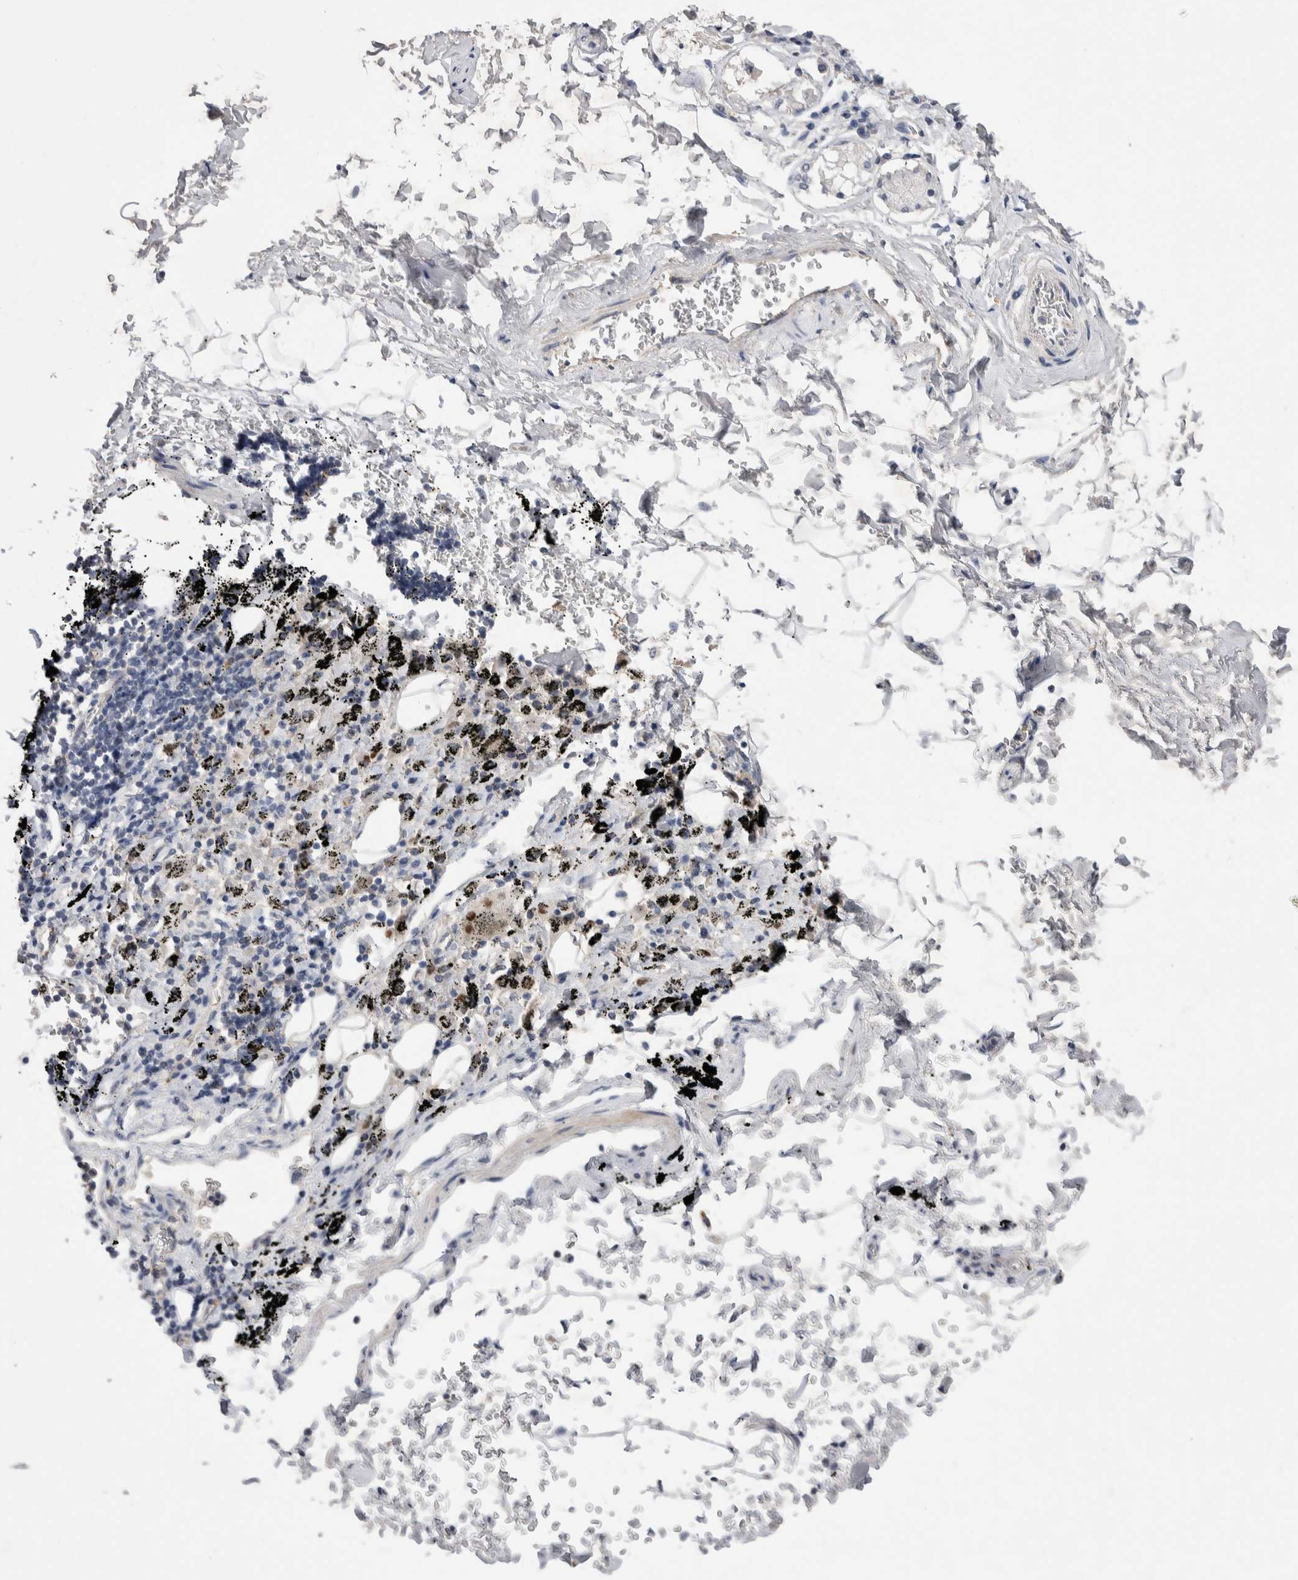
{"staining": {"intensity": "negative", "quantity": "none", "location": "none"}, "tissue": "adipose tissue", "cell_type": "Adipocytes", "image_type": "normal", "snomed": [{"axis": "morphology", "description": "Normal tissue, NOS"}, {"axis": "topography", "description": "Cartilage tissue"}, {"axis": "topography", "description": "Lung"}], "caption": "A micrograph of adipose tissue stained for a protein demonstrates no brown staining in adipocytes. The staining is performed using DAB (3,3'-diaminobenzidine) brown chromogen with nuclei counter-stained in using hematoxylin.", "gene": "CEP131", "patient": {"sex": "female", "age": 77}}